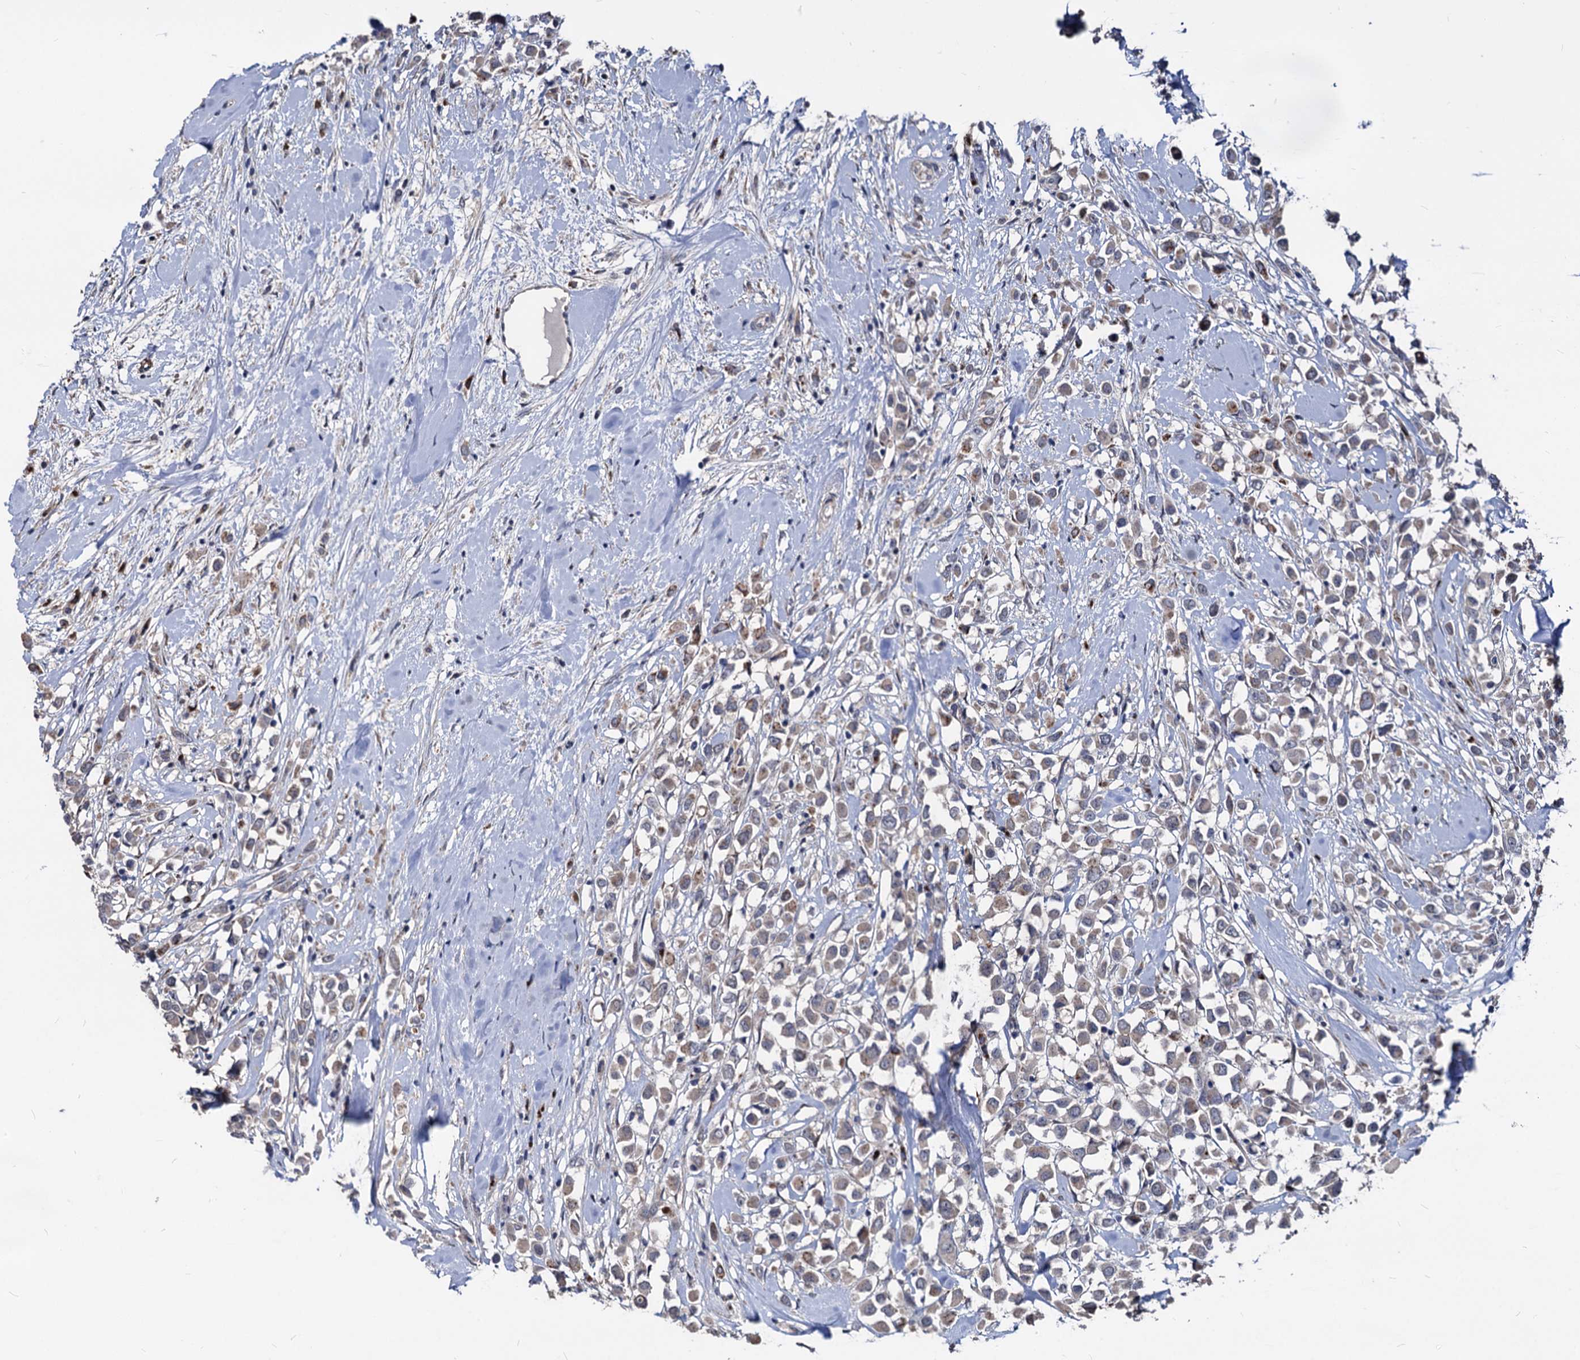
{"staining": {"intensity": "weak", "quantity": "25%-75%", "location": "cytoplasmic/membranous"}, "tissue": "breast cancer", "cell_type": "Tumor cells", "image_type": "cancer", "snomed": [{"axis": "morphology", "description": "Duct carcinoma"}, {"axis": "topography", "description": "Breast"}], "caption": "Weak cytoplasmic/membranous protein staining is appreciated in about 25%-75% of tumor cells in breast cancer. (IHC, brightfield microscopy, high magnification).", "gene": "SMAGP", "patient": {"sex": "female", "age": 87}}